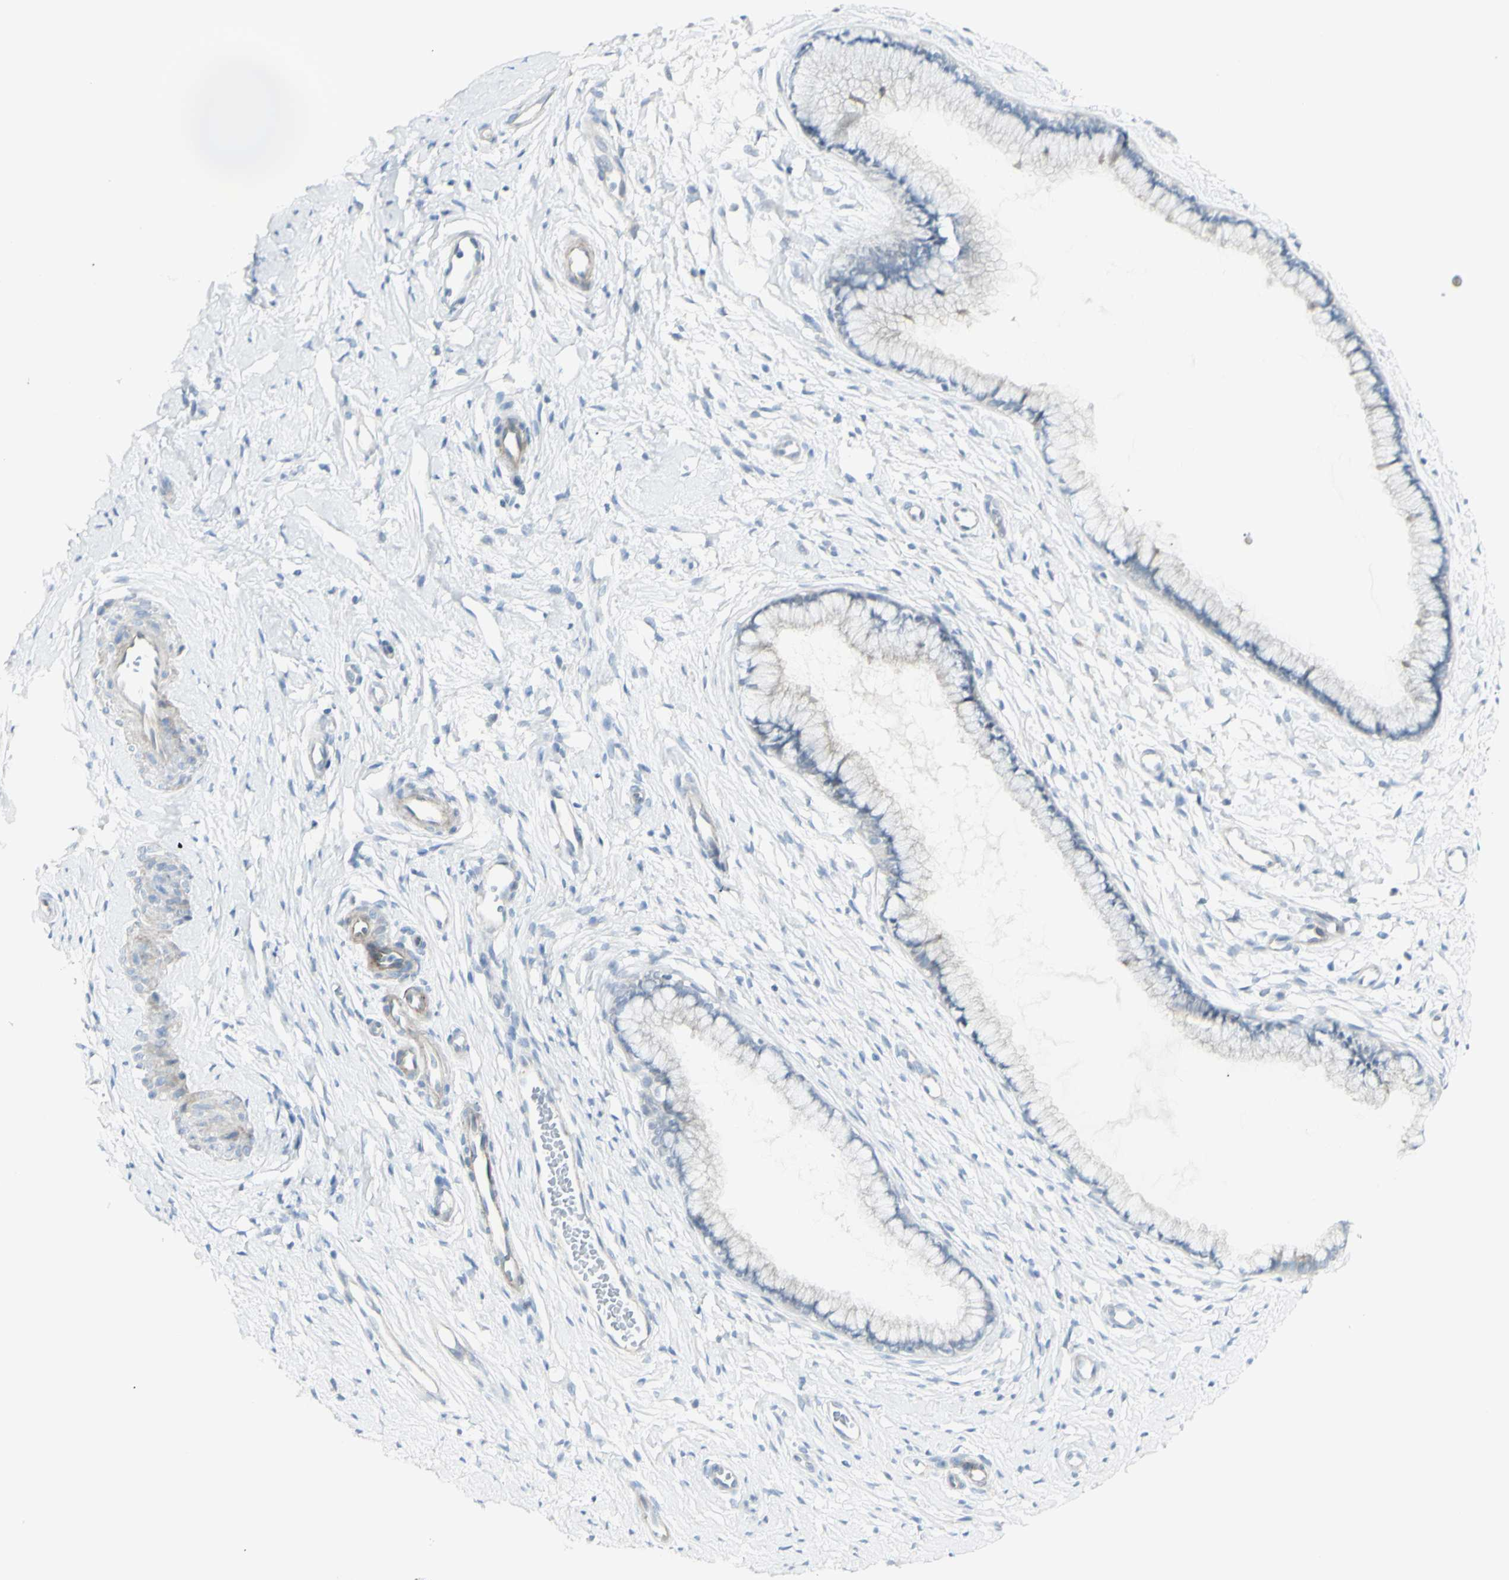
{"staining": {"intensity": "negative", "quantity": "none", "location": "none"}, "tissue": "cervix", "cell_type": "Glandular cells", "image_type": "normal", "snomed": [{"axis": "morphology", "description": "Normal tissue, NOS"}, {"axis": "topography", "description": "Cervix"}], "caption": "Immunohistochemistry histopathology image of normal cervix: cervix stained with DAB (3,3'-diaminobenzidine) displays no significant protein positivity in glandular cells. (Brightfield microscopy of DAB immunohistochemistry at high magnification).", "gene": "NDST4", "patient": {"sex": "female", "age": 65}}